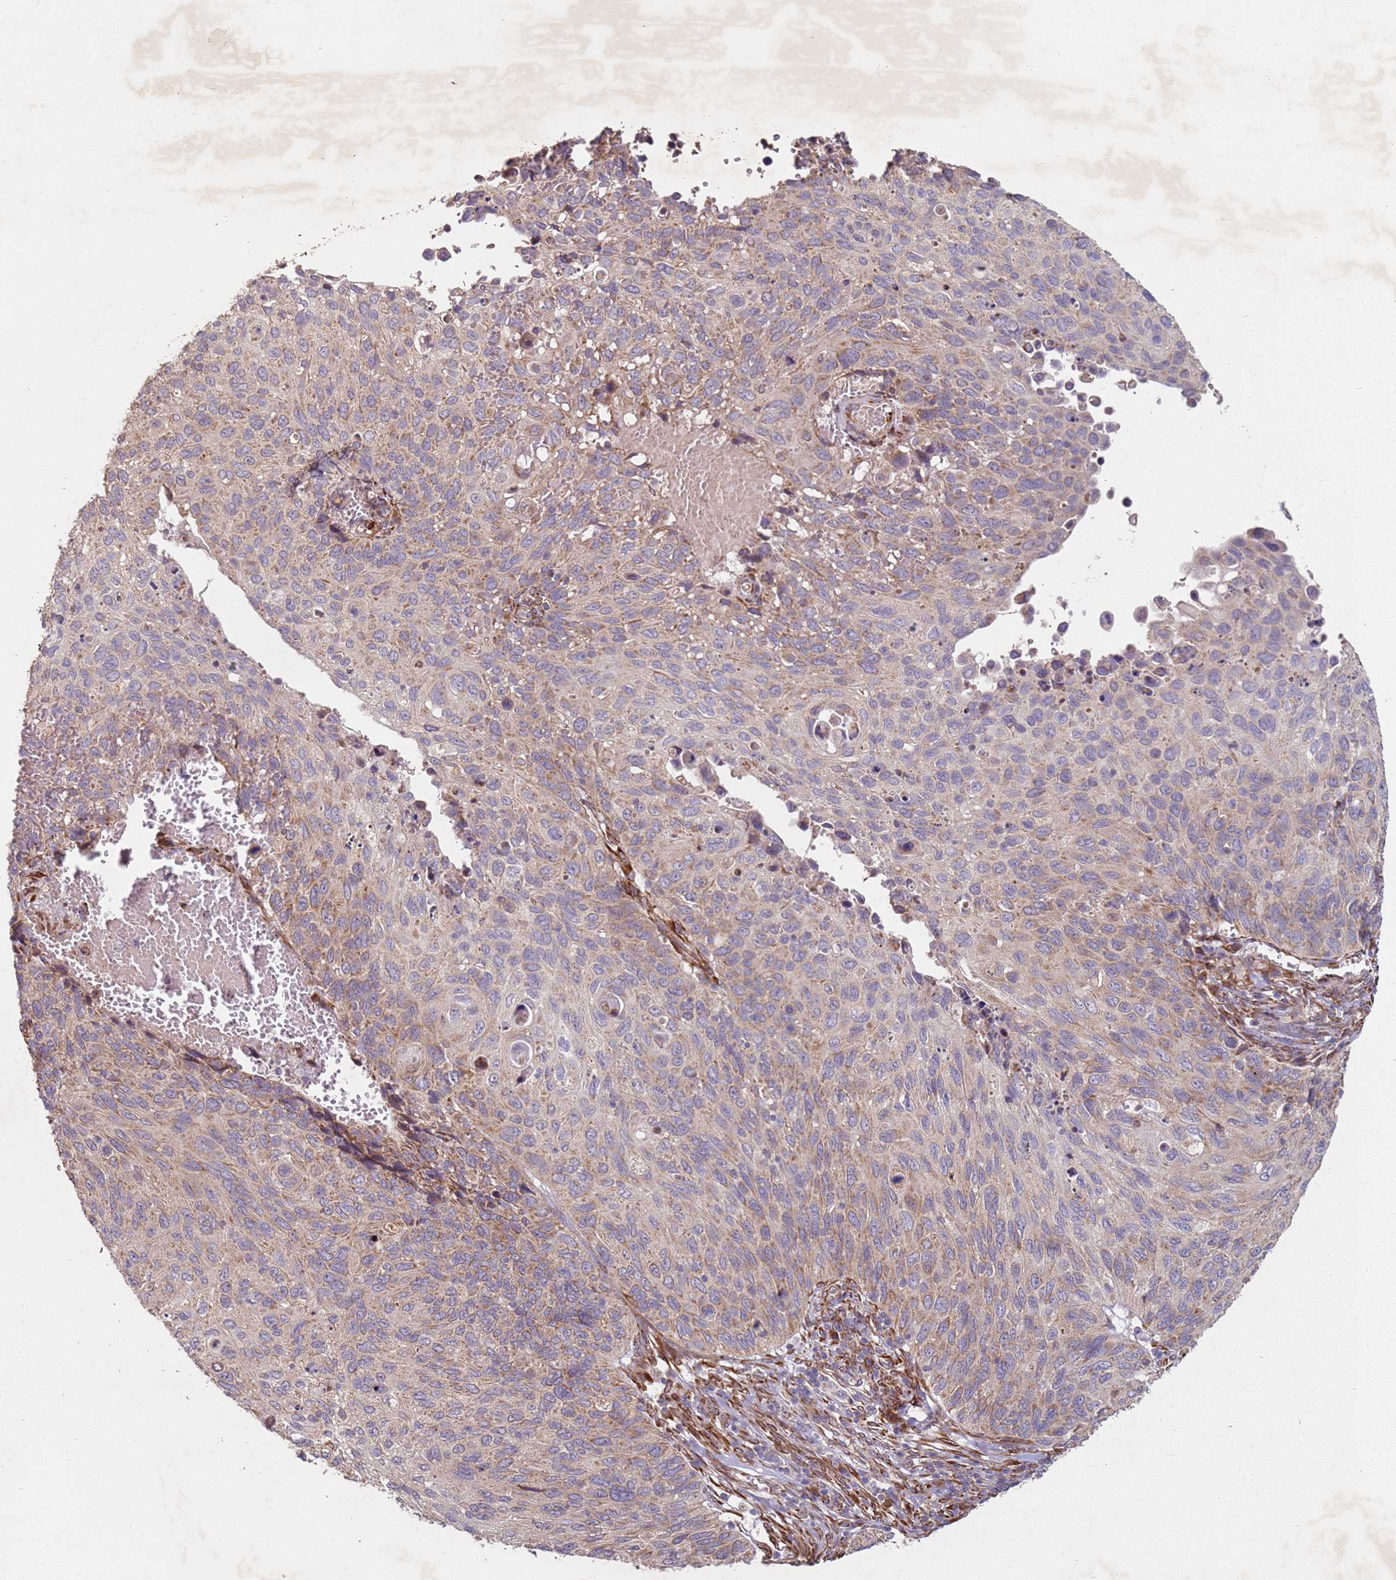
{"staining": {"intensity": "moderate", "quantity": "25%-75%", "location": "cytoplasmic/membranous"}, "tissue": "cervical cancer", "cell_type": "Tumor cells", "image_type": "cancer", "snomed": [{"axis": "morphology", "description": "Squamous cell carcinoma, NOS"}, {"axis": "topography", "description": "Cervix"}], "caption": "Immunohistochemistry of squamous cell carcinoma (cervical) displays medium levels of moderate cytoplasmic/membranous staining in about 25%-75% of tumor cells. The staining is performed using DAB (3,3'-diaminobenzidine) brown chromogen to label protein expression. The nuclei are counter-stained blue using hematoxylin.", "gene": "ARFRP1", "patient": {"sex": "female", "age": 70}}